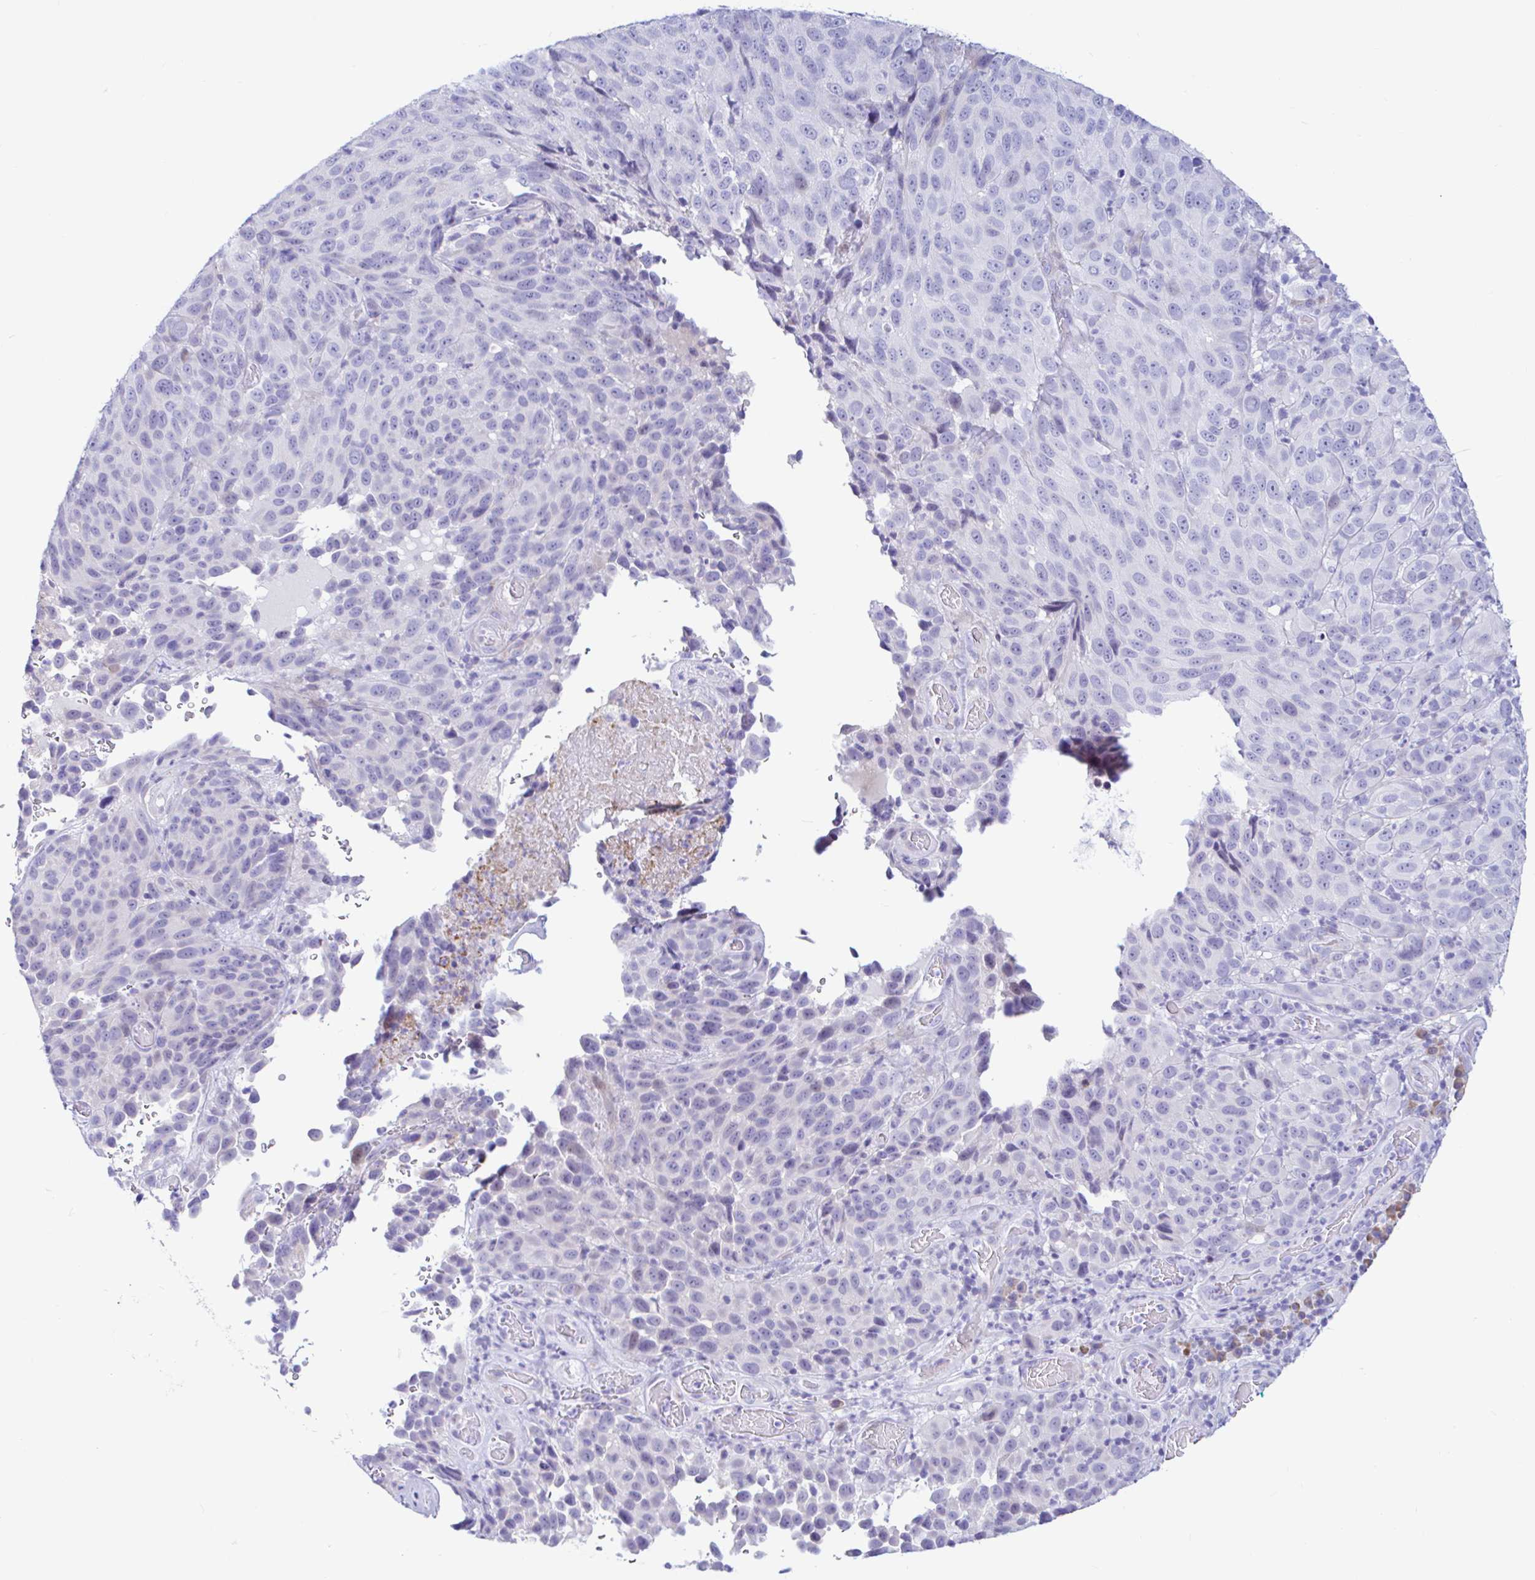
{"staining": {"intensity": "negative", "quantity": "none", "location": "none"}, "tissue": "melanoma", "cell_type": "Tumor cells", "image_type": "cancer", "snomed": [{"axis": "morphology", "description": "Malignant melanoma, NOS"}, {"axis": "topography", "description": "Skin"}], "caption": "A high-resolution photomicrograph shows IHC staining of malignant melanoma, which reveals no significant positivity in tumor cells. (DAB immunohistochemistry (IHC) with hematoxylin counter stain).", "gene": "NBPF3", "patient": {"sex": "male", "age": 85}}